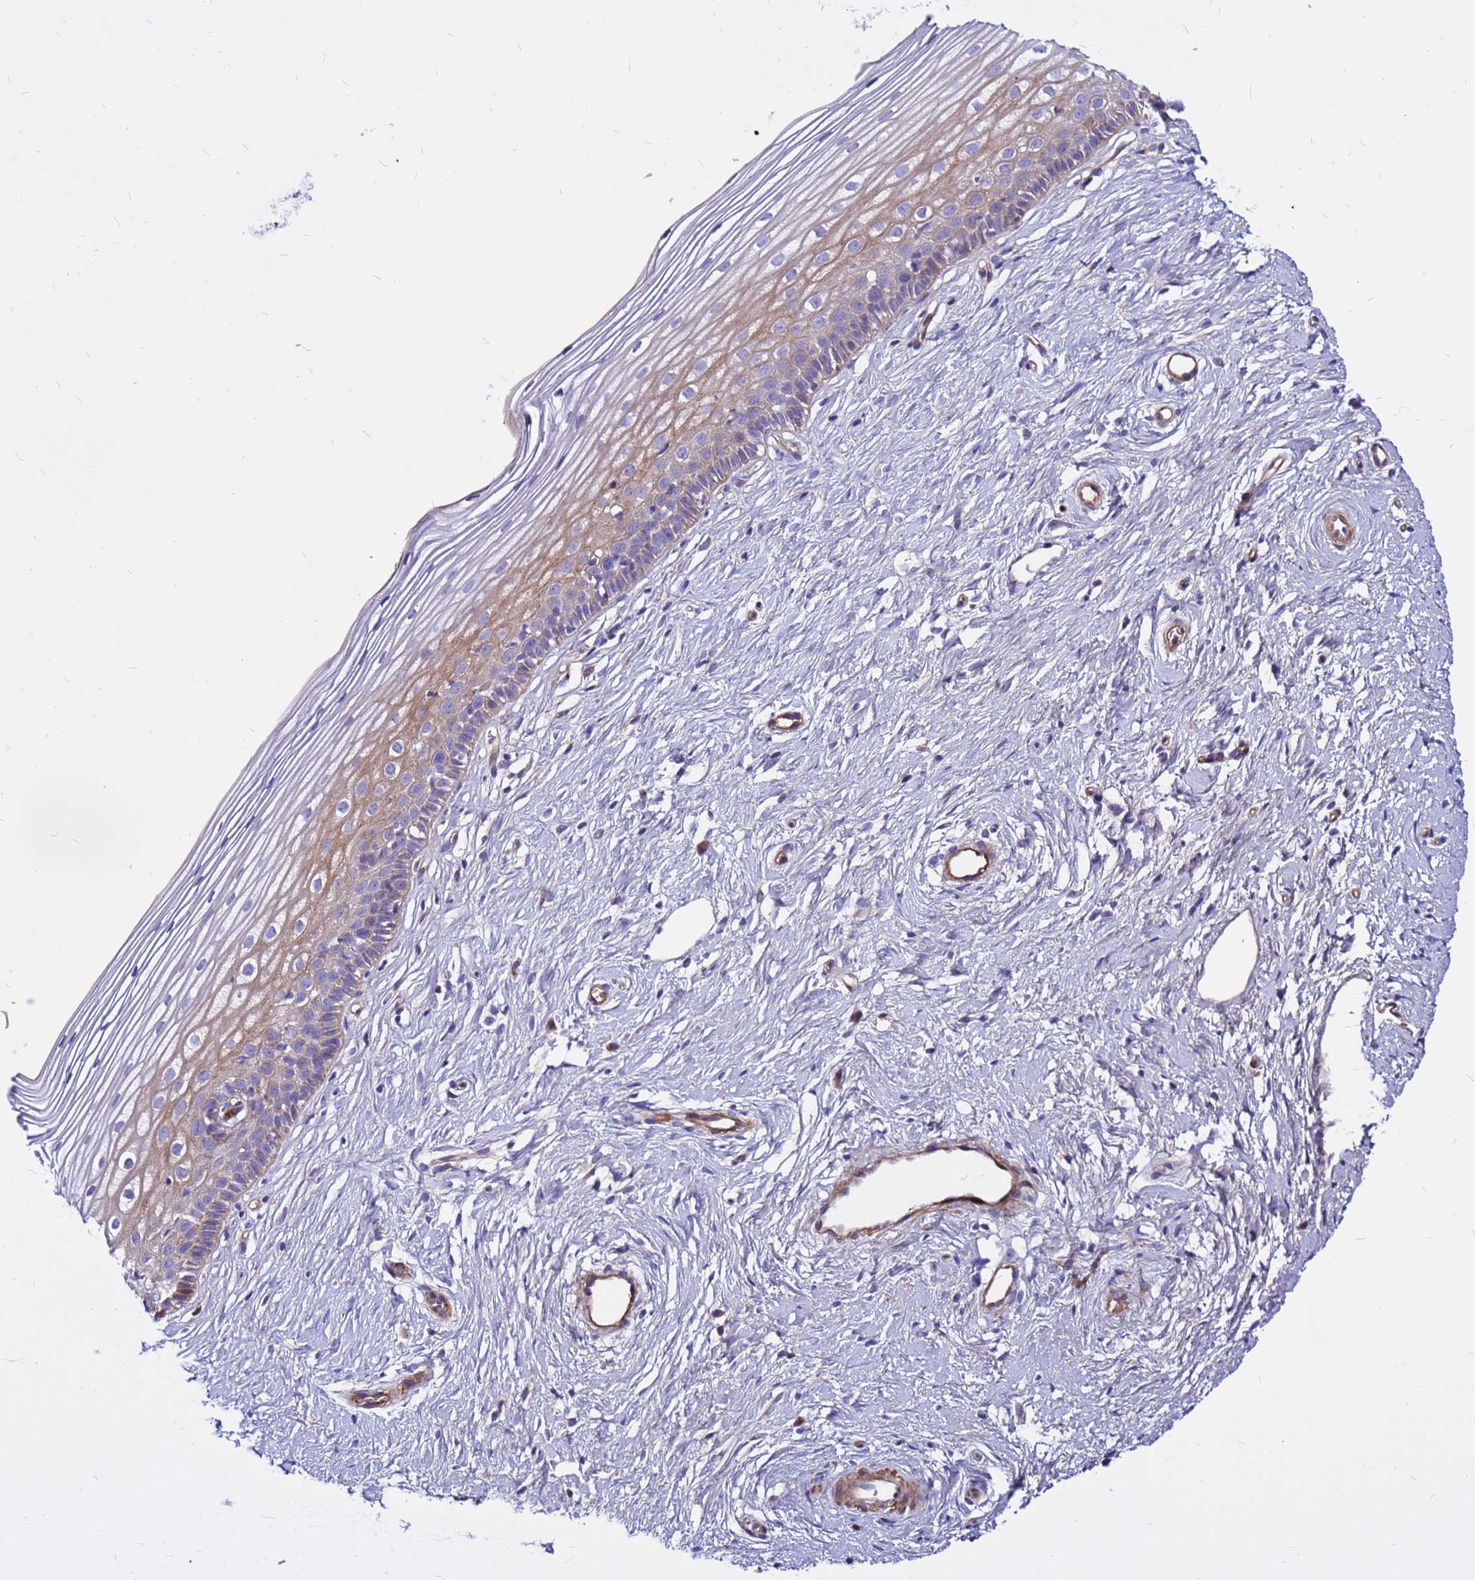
{"staining": {"intensity": "negative", "quantity": "none", "location": "none"}, "tissue": "cervix", "cell_type": "Glandular cells", "image_type": "normal", "snomed": [{"axis": "morphology", "description": "Normal tissue, NOS"}, {"axis": "topography", "description": "Cervix"}], "caption": "Immunohistochemistry micrograph of normal cervix: human cervix stained with DAB exhibits no significant protein expression in glandular cells. (Brightfield microscopy of DAB immunohistochemistry (IHC) at high magnification).", "gene": "CRHBP", "patient": {"sex": "female", "age": 40}}